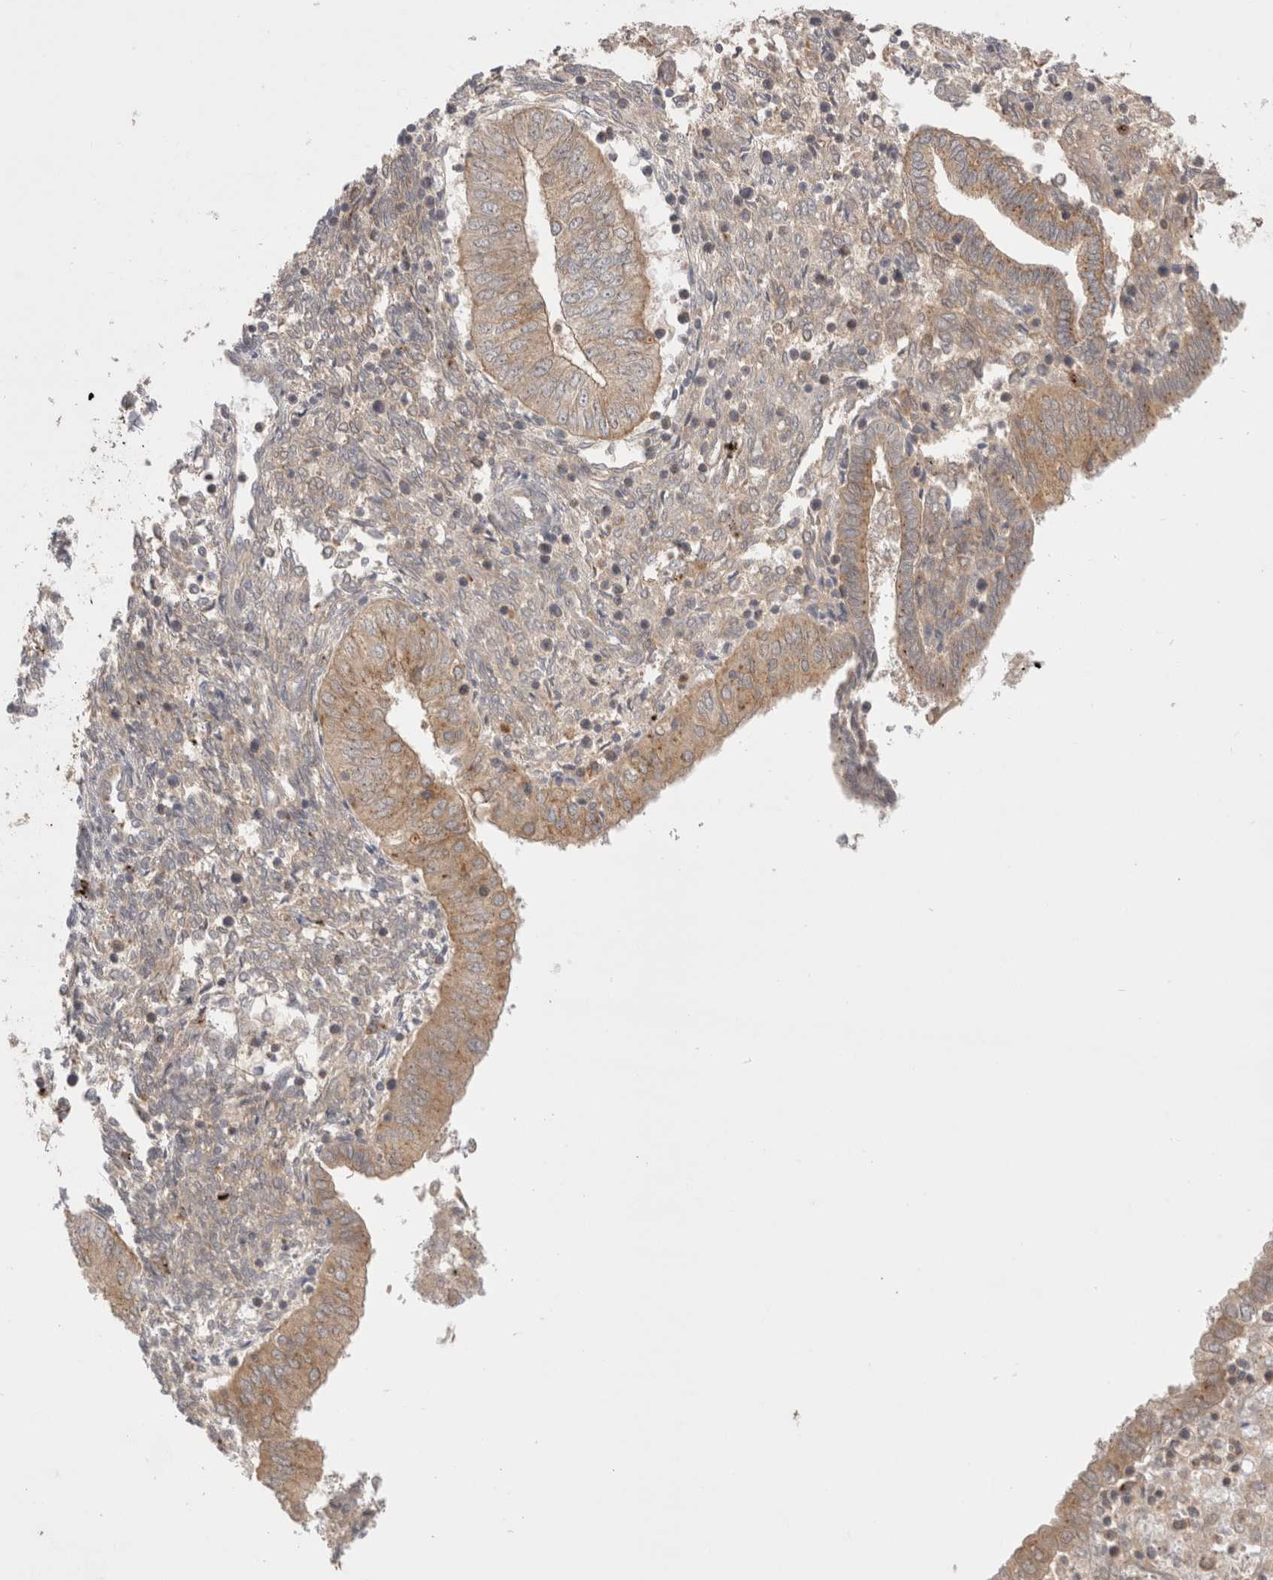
{"staining": {"intensity": "weak", "quantity": ">75%", "location": "cytoplasmic/membranous"}, "tissue": "endometrial cancer", "cell_type": "Tumor cells", "image_type": "cancer", "snomed": [{"axis": "morphology", "description": "Normal tissue, NOS"}, {"axis": "morphology", "description": "Adenocarcinoma, NOS"}, {"axis": "topography", "description": "Endometrium"}], "caption": "A brown stain highlights weak cytoplasmic/membranous staining of a protein in endometrial cancer tumor cells.", "gene": "VPS28", "patient": {"sex": "female", "age": 53}}